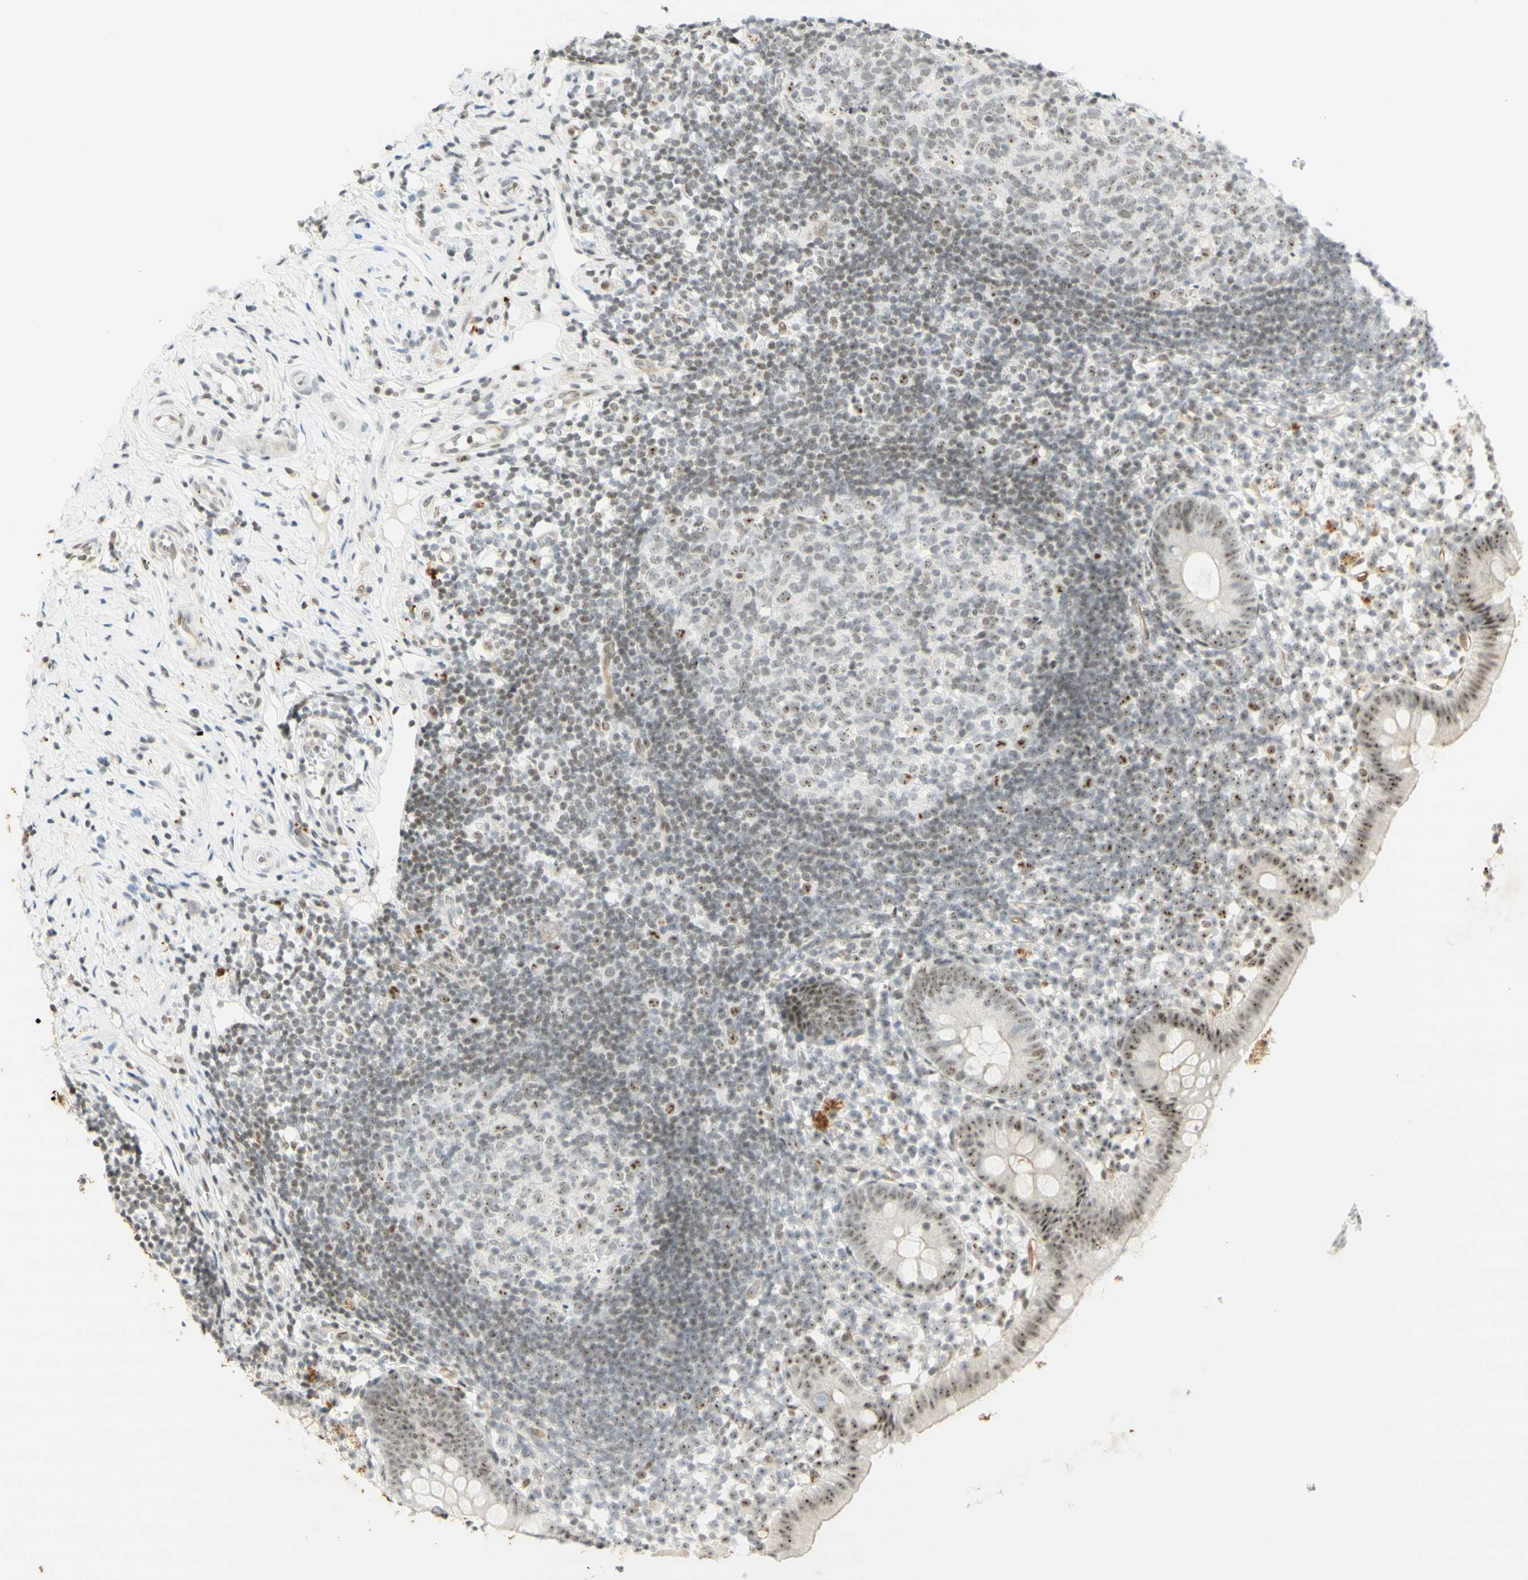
{"staining": {"intensity": "moderate", "quantity": "25%-75%", "location": "nuclear"}, "tissue": "appendix", "cell_type": "Glandular cells", "image_type": "normal", "snomed": [{"axis": "morphology", "description": "Normal tissue, NOS"}, {"axis": "topography", "description": "Appendix"}], "caption": "Immunohistochemistry (IHC) (DAB (3,3'-diaminobenzidine)) staining of normal human appendix reveals moderate nuclear protein expression in about 25%-75% of glandular cells. (brown staining indicates protein expression, while blue staining denotes nuclei).", "gene": "IRF1", "patient": {"sex": "female", "age": 20}}